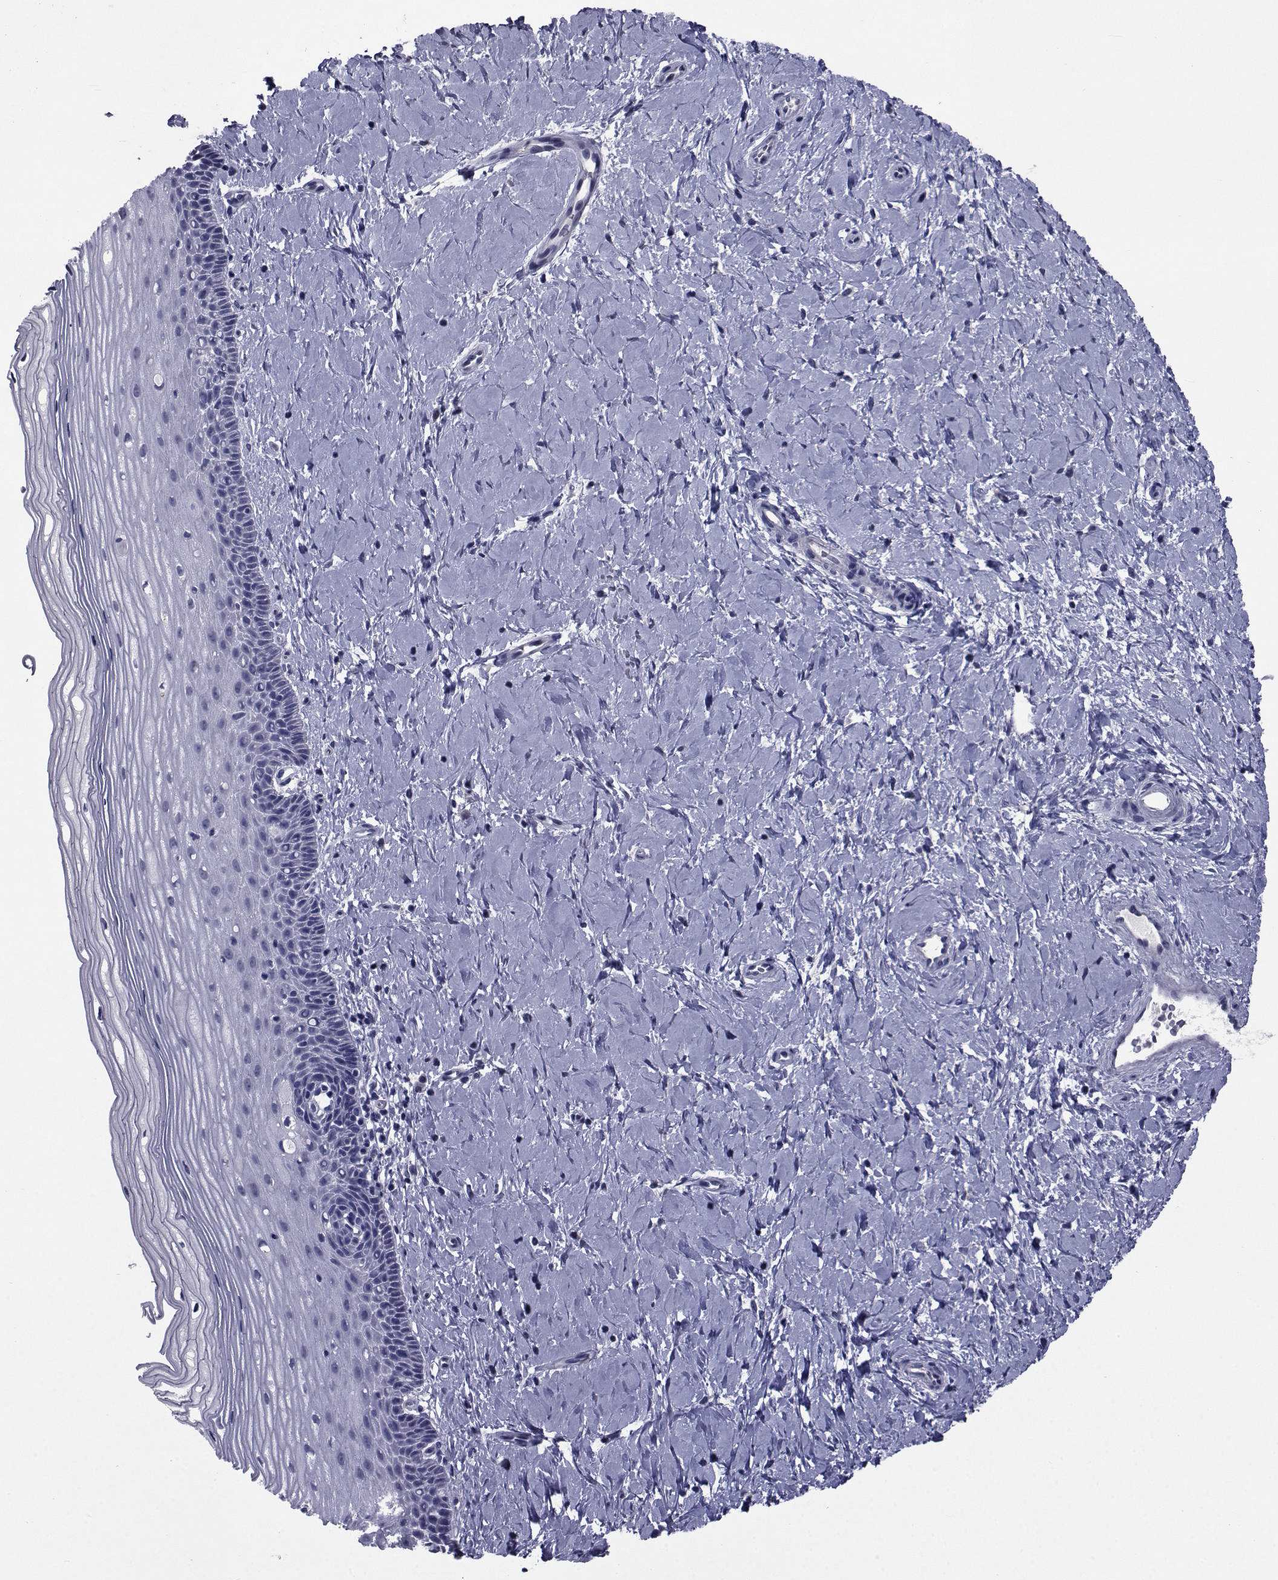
{"staining": {"intensity": "negative", "quantity": "none", "location": "none"}, "tissue": "cervix", "cell_type": "Glandular cells", "image_type": "normal", "snomed": [{"axis": "morphology", "description": "Normal tissue, NOS"}, {"axis": "topography", "description": "Cervix"}], "caption": "The image exhibits no significant staining in glandular cells of cervix.", "gene": "SEMA5B", "patient": {"sex": "female", "age": 37}}